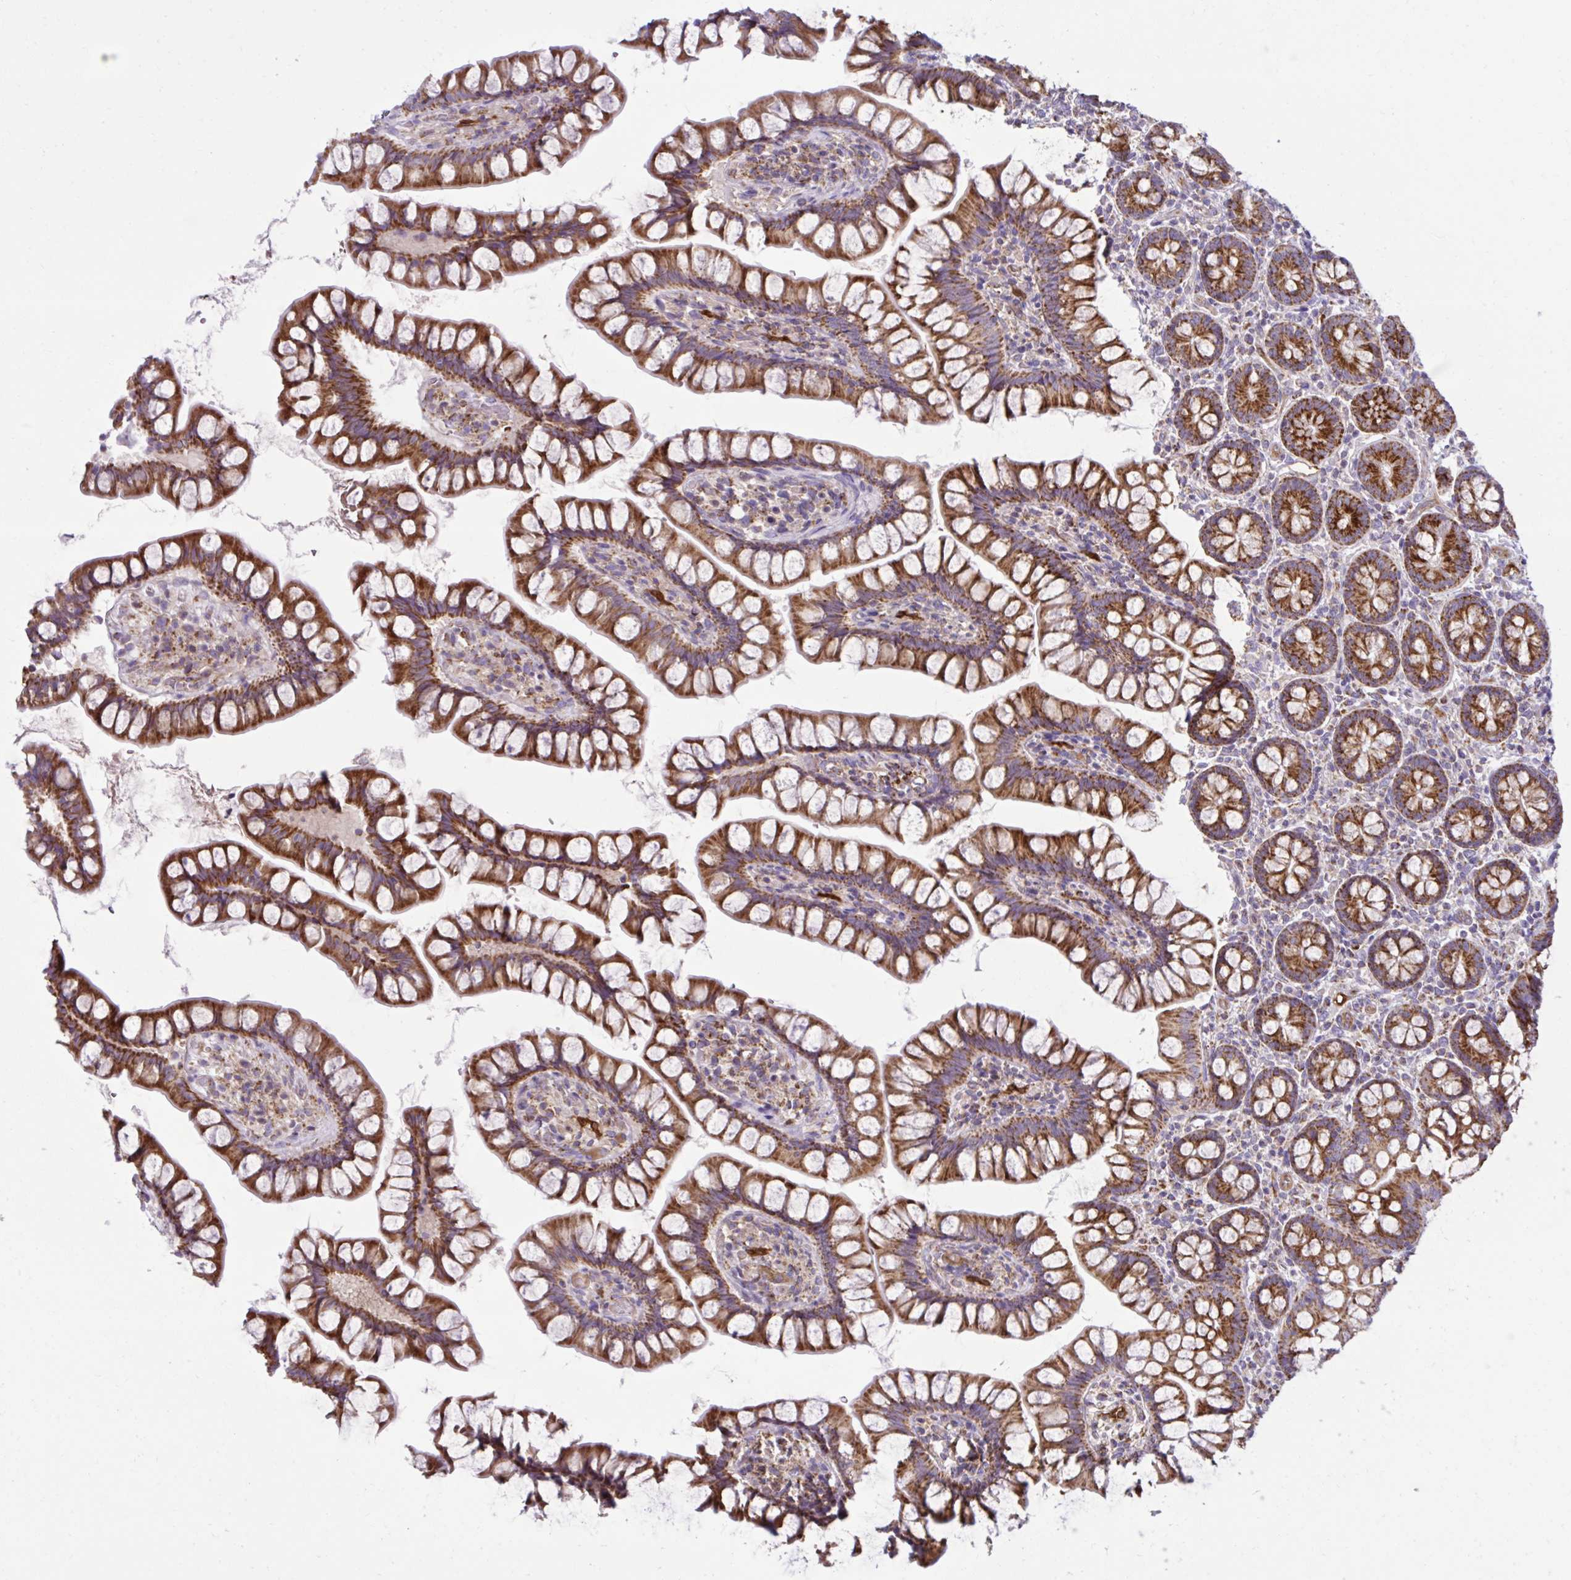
{"staining": {"intensity": "strong", "quantity": ">75%", "location": "cytoplasmic/membranous"}, "tissue": "small intestine", "cell_type": "Glandular cells", "image_type": "normal", "snomed": [{"axis": "morphology", "description": "Normal tissue, NOS"}, {"axis": "topography", "description": "Small intestine"}], "caption": "Glandular cells display strong cytoplasmic/membranous positivity in about >75% of cells in normal small intestine.", "gene": "LIMS1", "patient": {"sex": "male", "age": 70}}